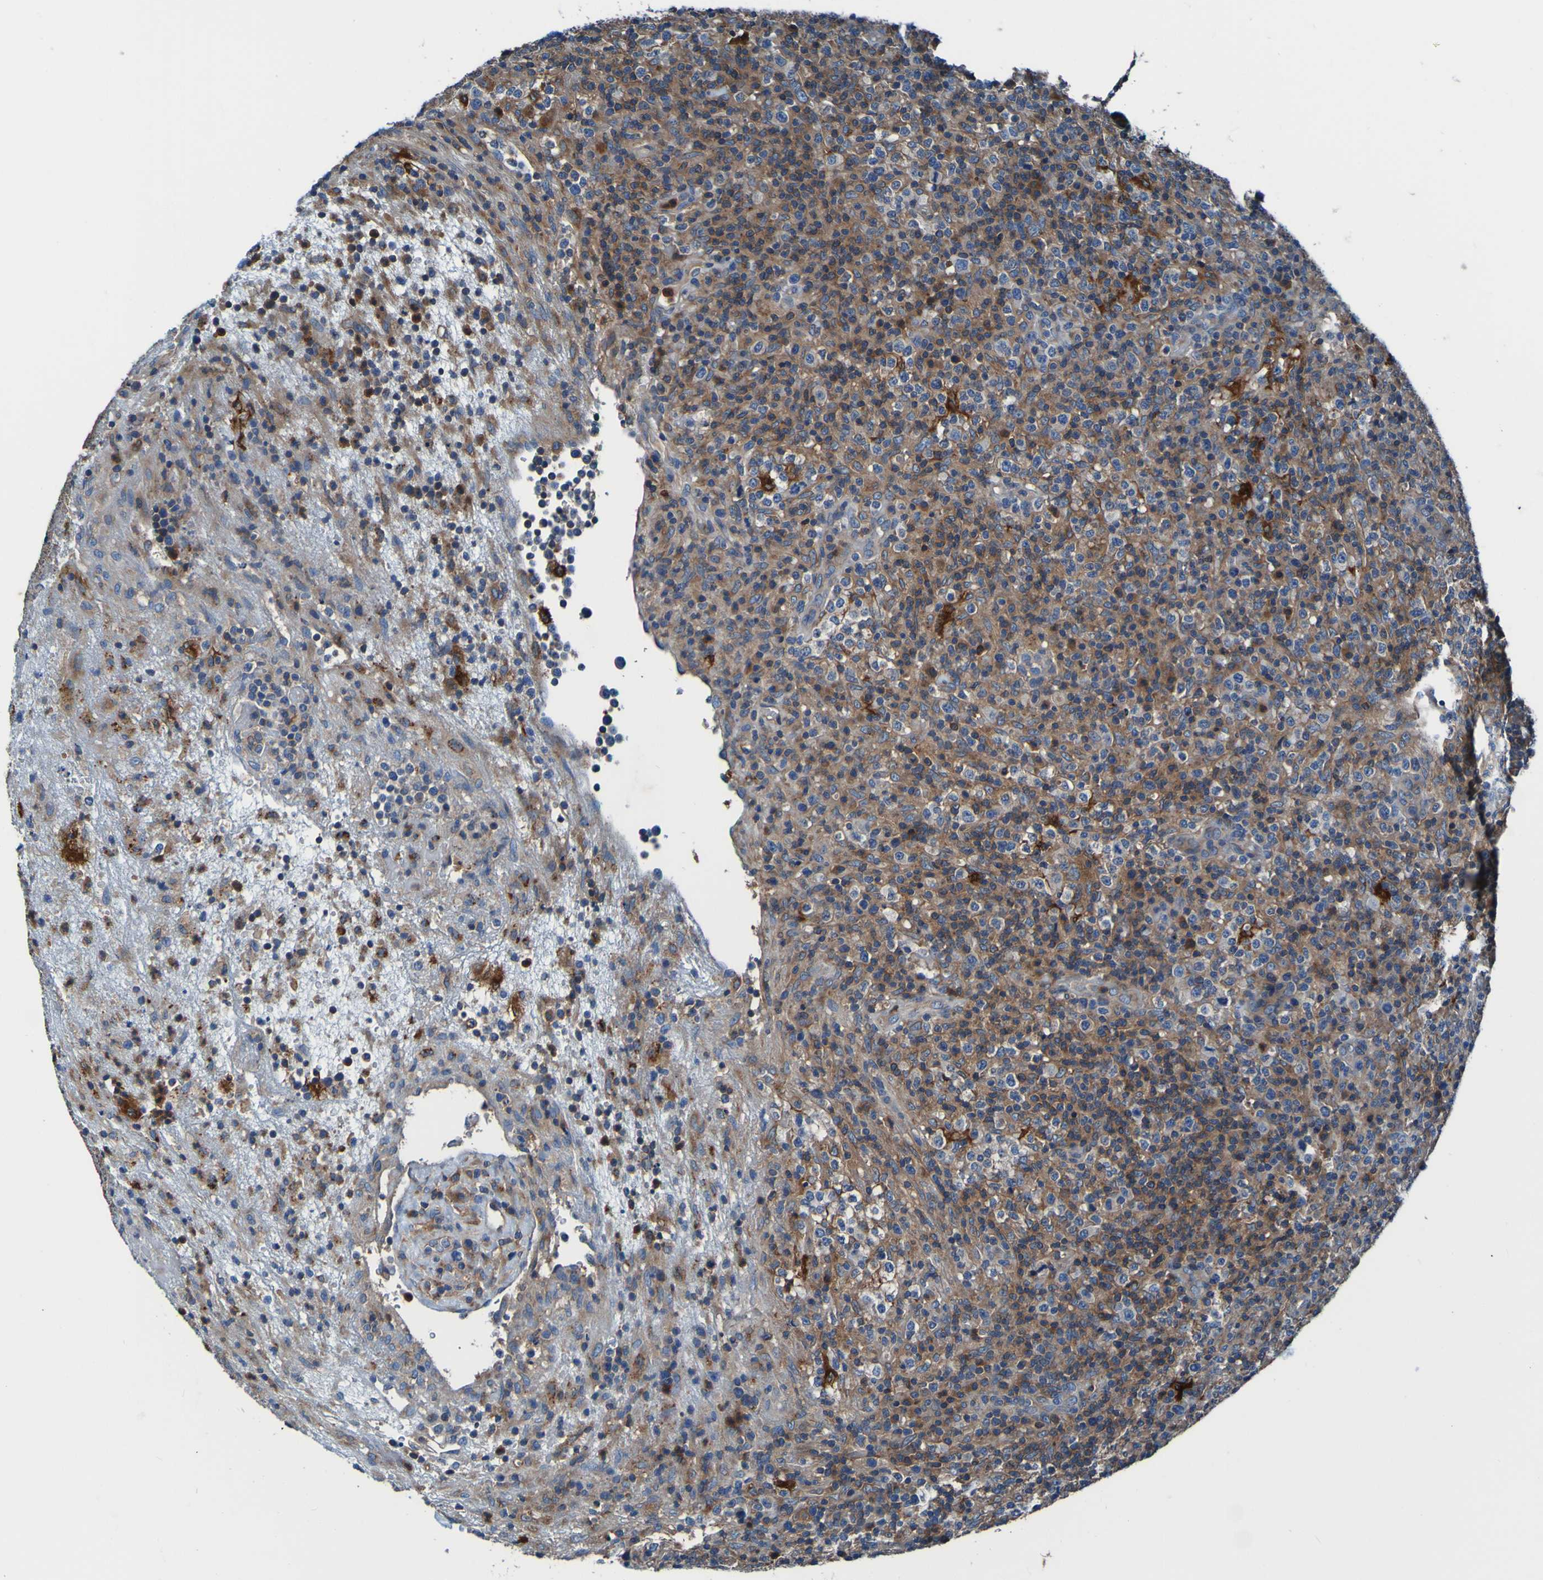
{"staining": {"intensity": "moderate", "quantity": ">75%", "location": "cytoplasmic/membranous"}, "tissue": "lymphoma", "cell_type": "Tumor cells", "image_type": "cancer", "snomed": [{"axis": "morphology", "description": "Malignant lymphoma, non-Hodgkin's type, High grade"}, {"axis": "topography", "description": "Lymph node"}], "caption": "Protein staining of lymphoma tissue exhibits moderate cytoplasmic/membranous expression in approximately >75% of tumor cells.", "gene": "RAB5B", "patient": {"sex": "female", "age": 76}}